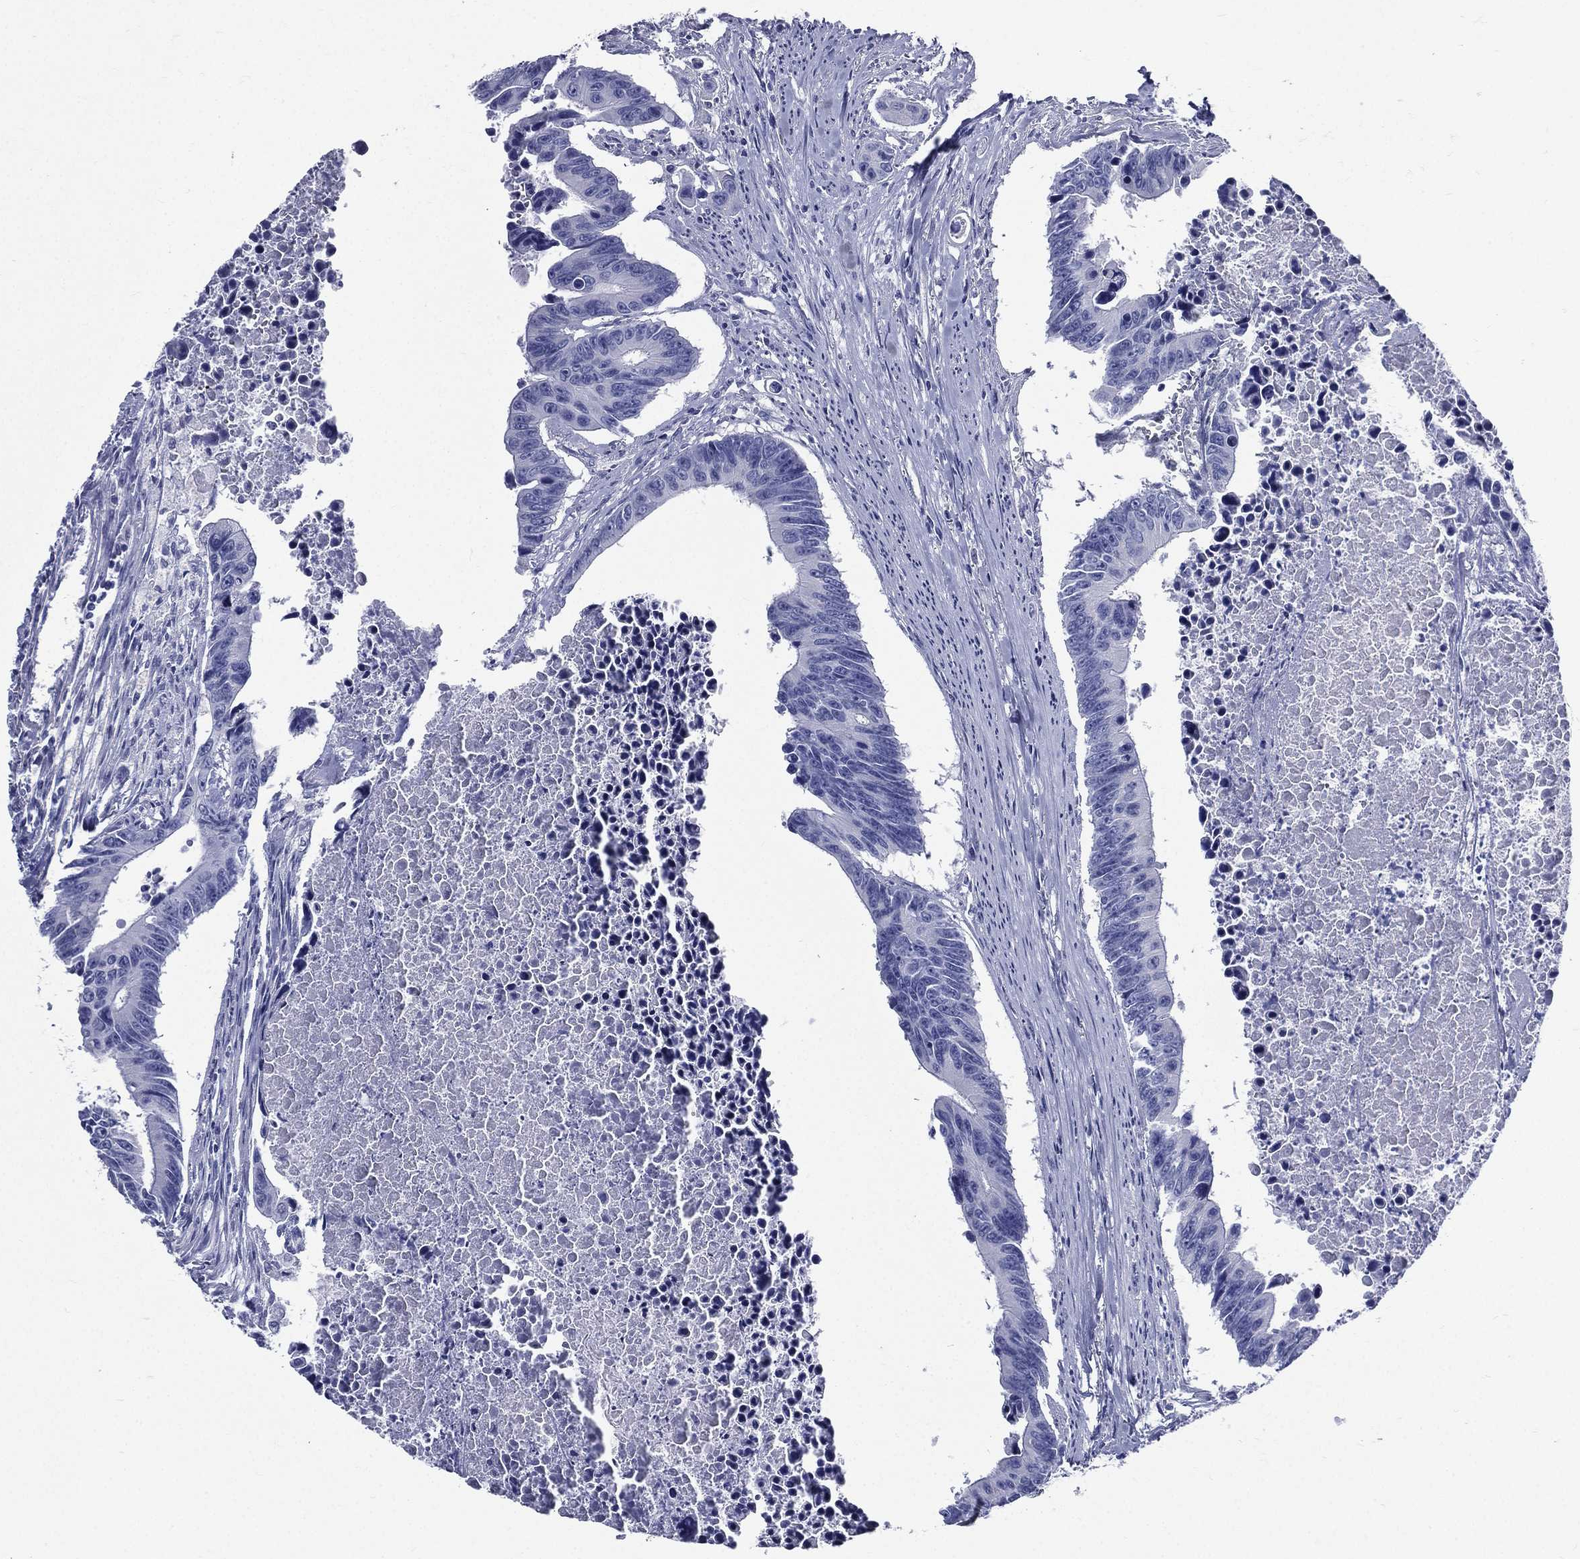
{"staining": {"intensity": "negative", "quantity": "none", "location": "none"}, "tissue": "colorectal cancer", "cell_type": "Tumor cells", "image_type": "cancer", "snomed": [{"axis": "morphology", "description": "Adenocarcinoma, NOS"}, {"axis": "topography", "description": "Colon"}], "caption": "IHC histopathology image of neoplastic tissue: human colorectal cancer stained with DAB (3,3'-diaminobenzidine) demonstrates no significant protein staining in tumor cells. (Stains: DAB (3,3'-diaminobenzidine) immunohistochemistry with hematoxylin counter stain, Microscopy: brightfield microscopy at high magnification).", "gene": "DPYS", "patient": {"sex": "female", "age": 87}}